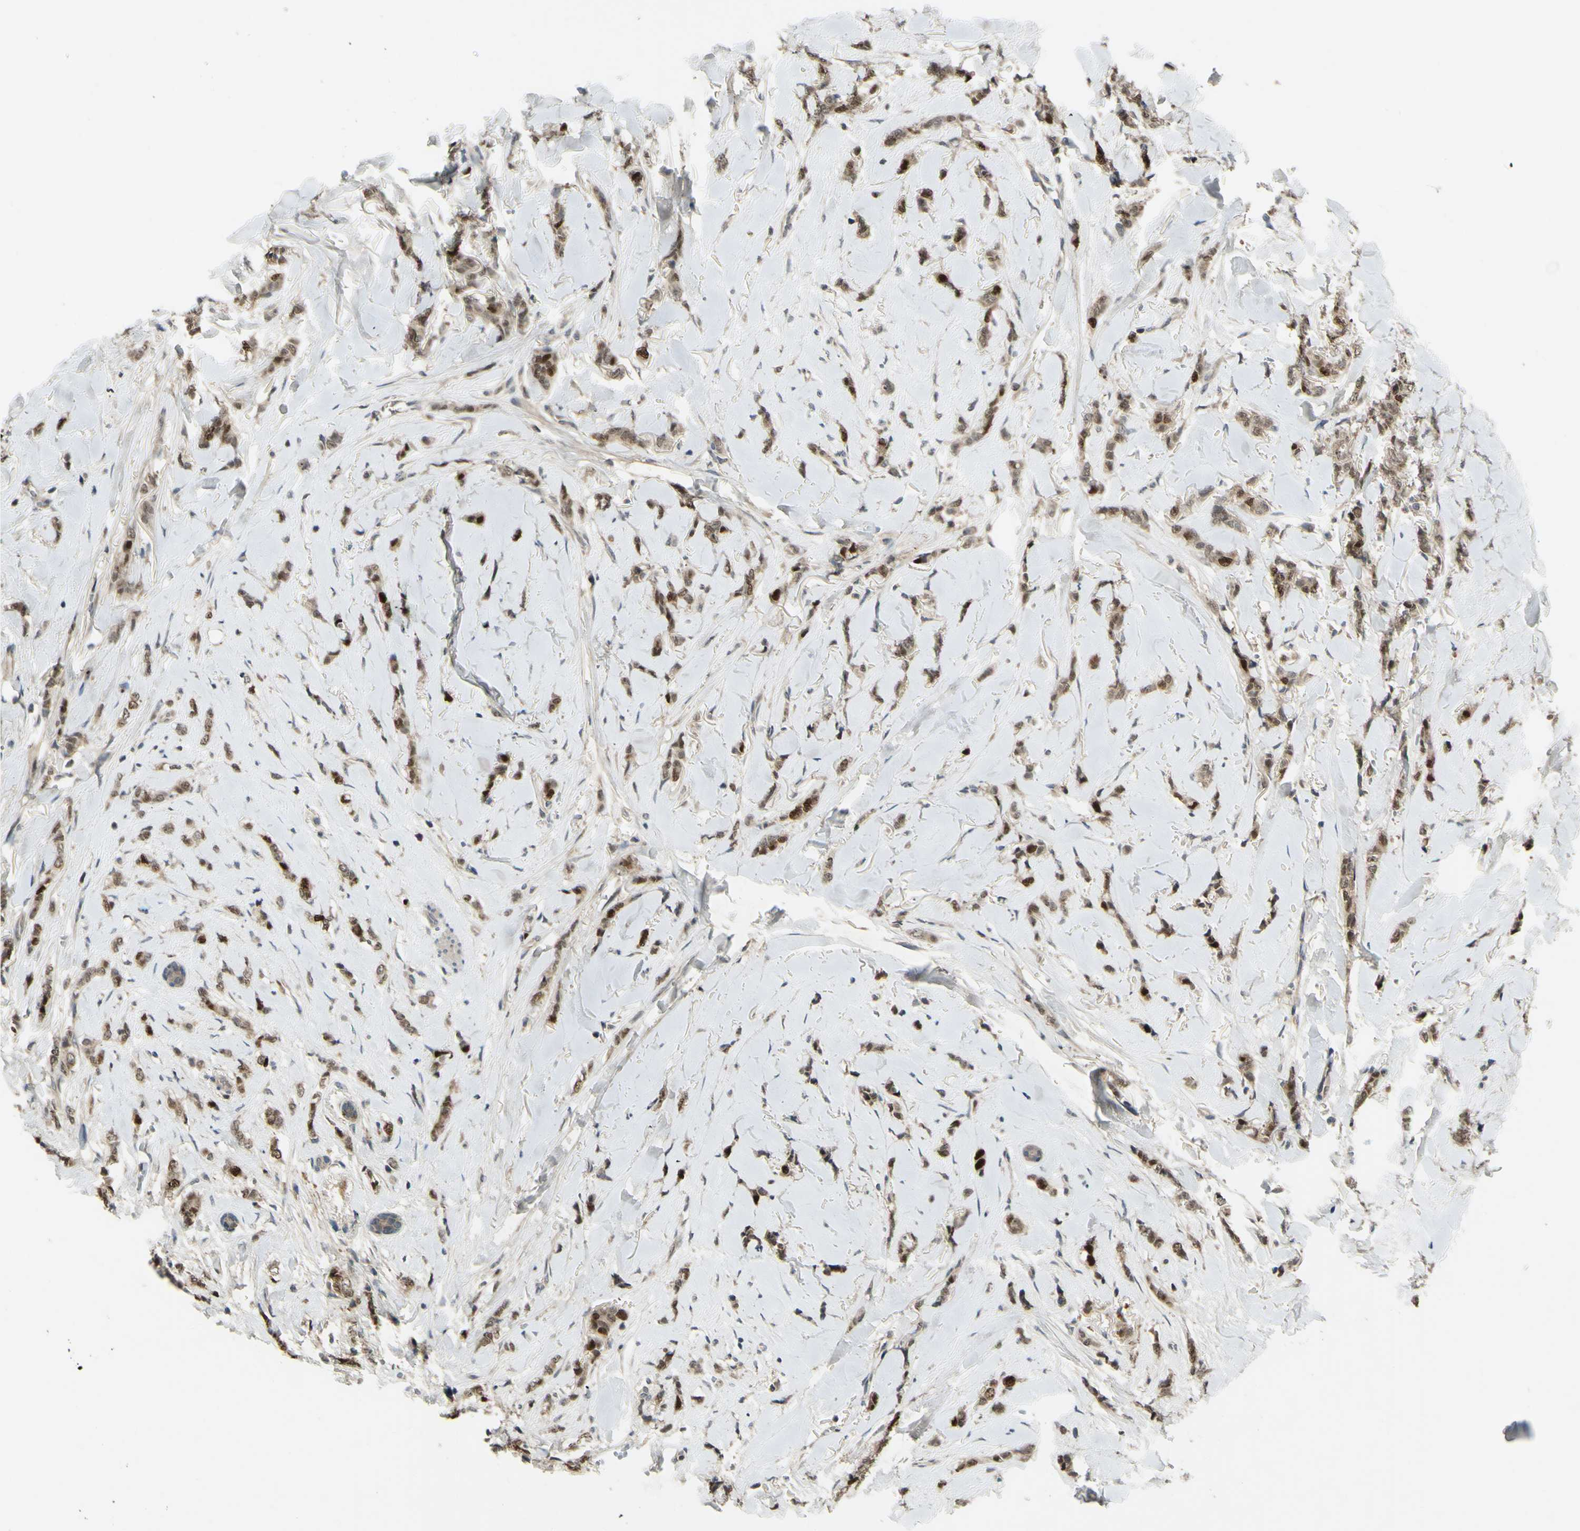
{"staining": {"intensity": "strong", "quantity": ">75%", "location": "nuclear"}, "tissue": "breast cancer", "cell_type": "Tumor cells", "image_type": "cancer", "snomed": [{"axis": "morphology", "description": "Lobular carcinoma"}, {"axis": "topography", "description": "Skin"}, {"axis": "topography", "description": "Breast"}], "caption": "IHC (DAB) staining of human breast cancer displays strong nuclear protein positivity in about >75% of tumor cells. Nuclei are stained in blue.", "gene": "RAD18", "patient": {"sex": "female", "age": 46}}